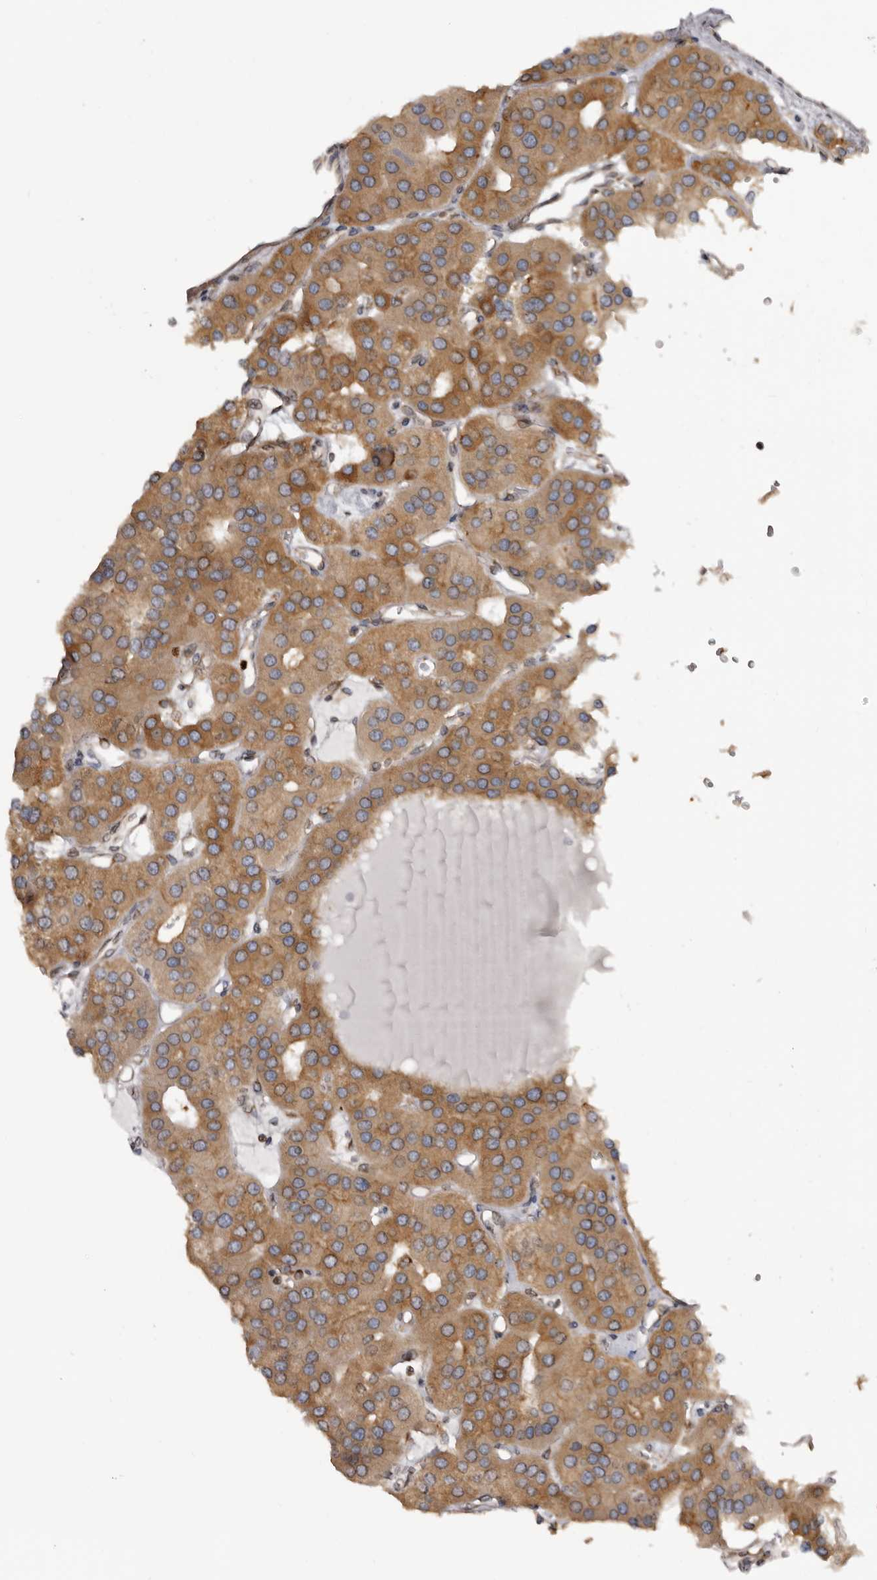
{"staining": {"intensity": "moderate", "quantity": ">75%", "location": "cytoplasmic/membranous"}, "tissue": "parathyroid gland", "cell_type": "Glandular cells", "image_type": "normal", "snomed": [{"axis": "morphology", "description": "Normal tissue, NOS"}, {"axis": "morphology", "description": "Adenoma, NOS"}, {"axis": "topography", "description": "Parathyroid gland"}], "caption": "About >75% of glandular cells in normal parathyroid gland exhibit moderate cytoplasmic/membranous protein expression as visualized by brown immunohistochemical staining.", "gene": "C4orf3", "patient": {"sex": "female", "age": 86}}